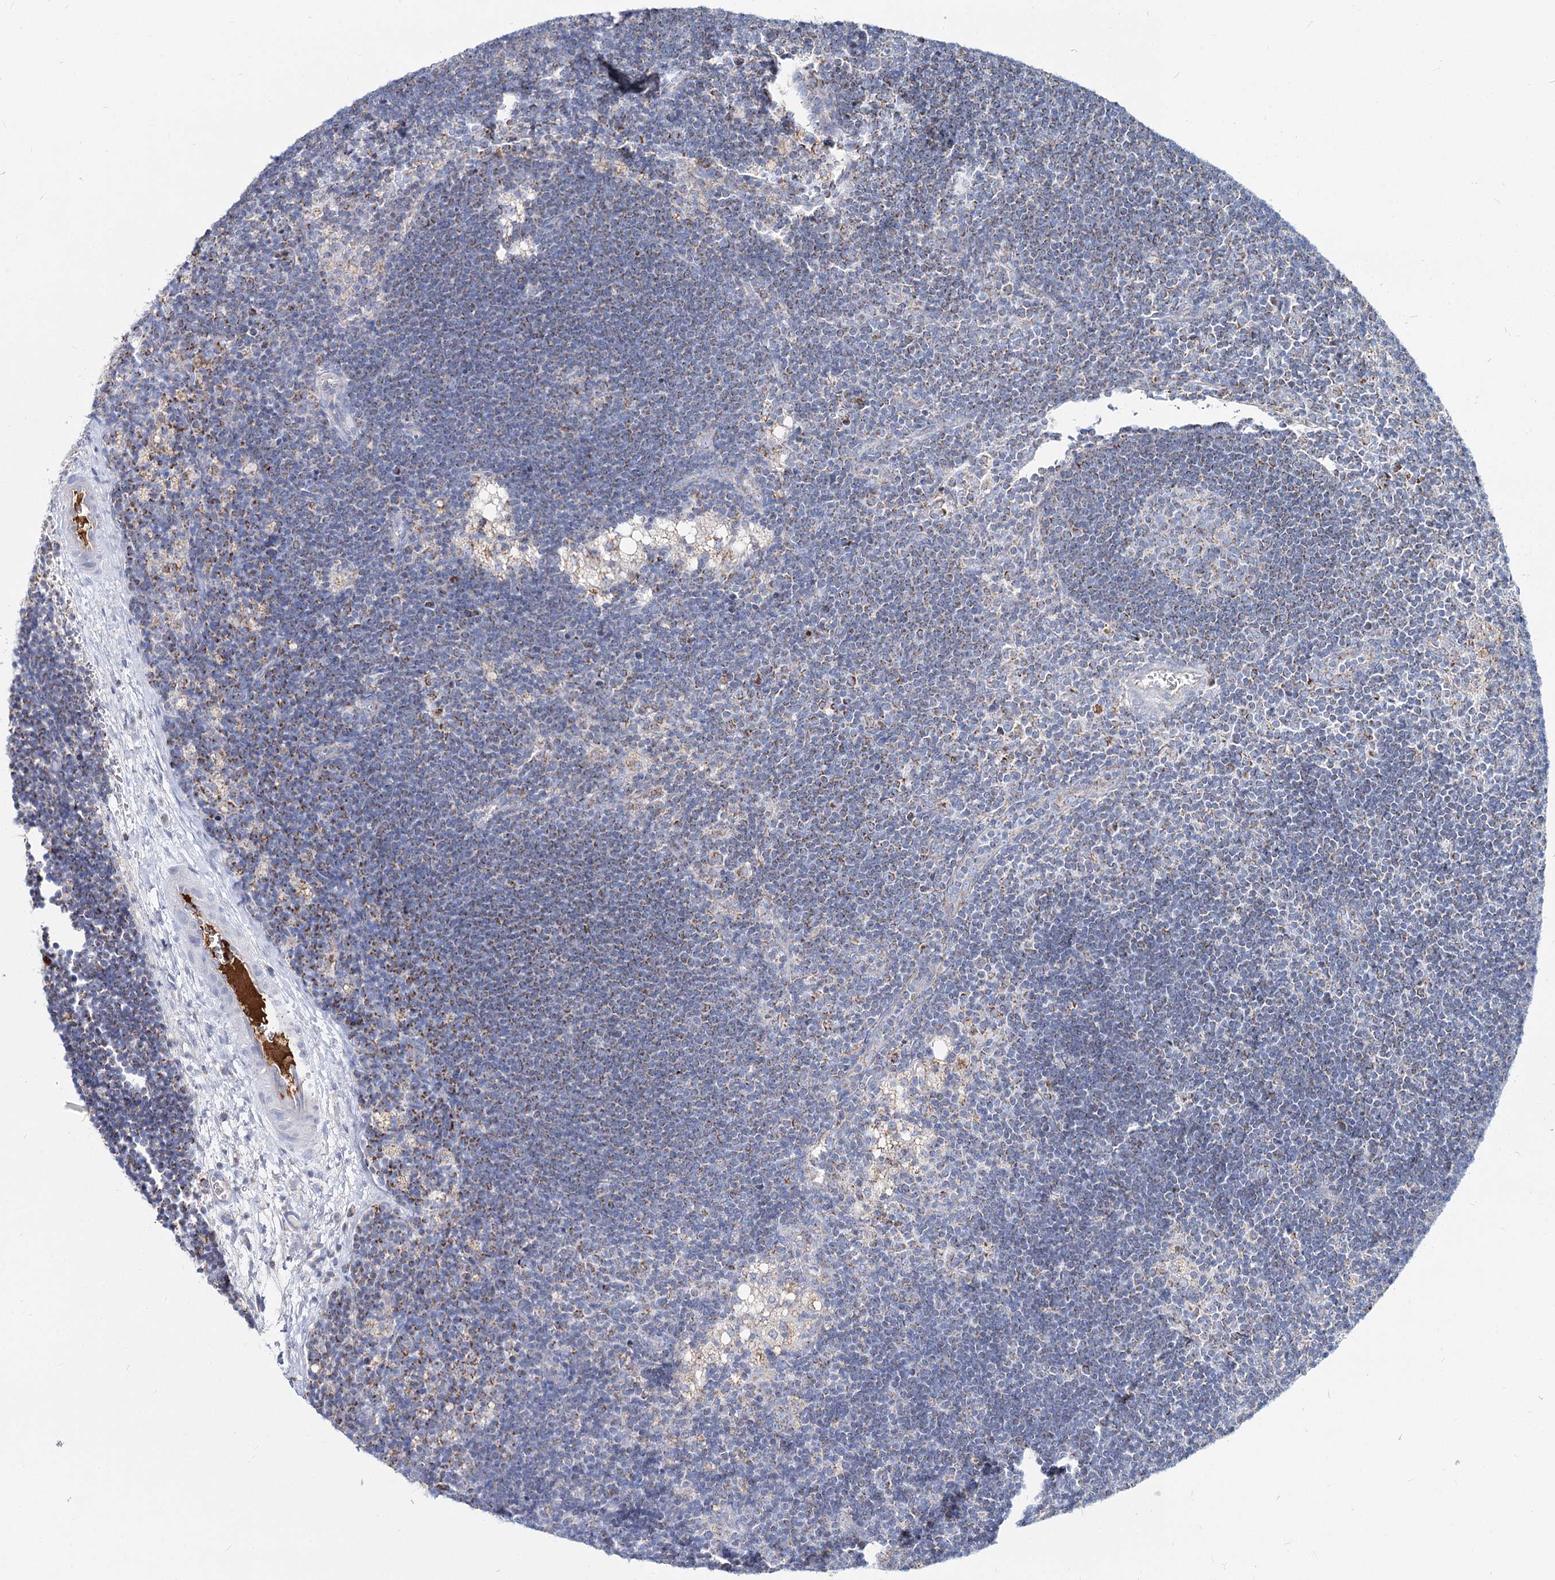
{"staining": {"intensity": "moderate", "quantity": "25%-75%", "location": "cytoplasmic/membranous"}, "tissue": "lymph node", "cell_type": "Germinal center cells", "image_type": "normal", "snomed": [{"axis": "morphology", "description": "Normal tissue, NOS"}, {"axis": "topography", "description": "Lymph node"}], "caption": "High-magnification brightfield microscopy of unremarkable lymph node stained with DAB (3,3'-diaminobenzidine) (brown) and counterstained with hematoxylin (blue). germinal center cells exhibit moderate cytoplasmic/membranous expression is identified in about25%-75% of cells.", "gene": "MCCC2", "patient": {"sex": "male", "age": 24}}